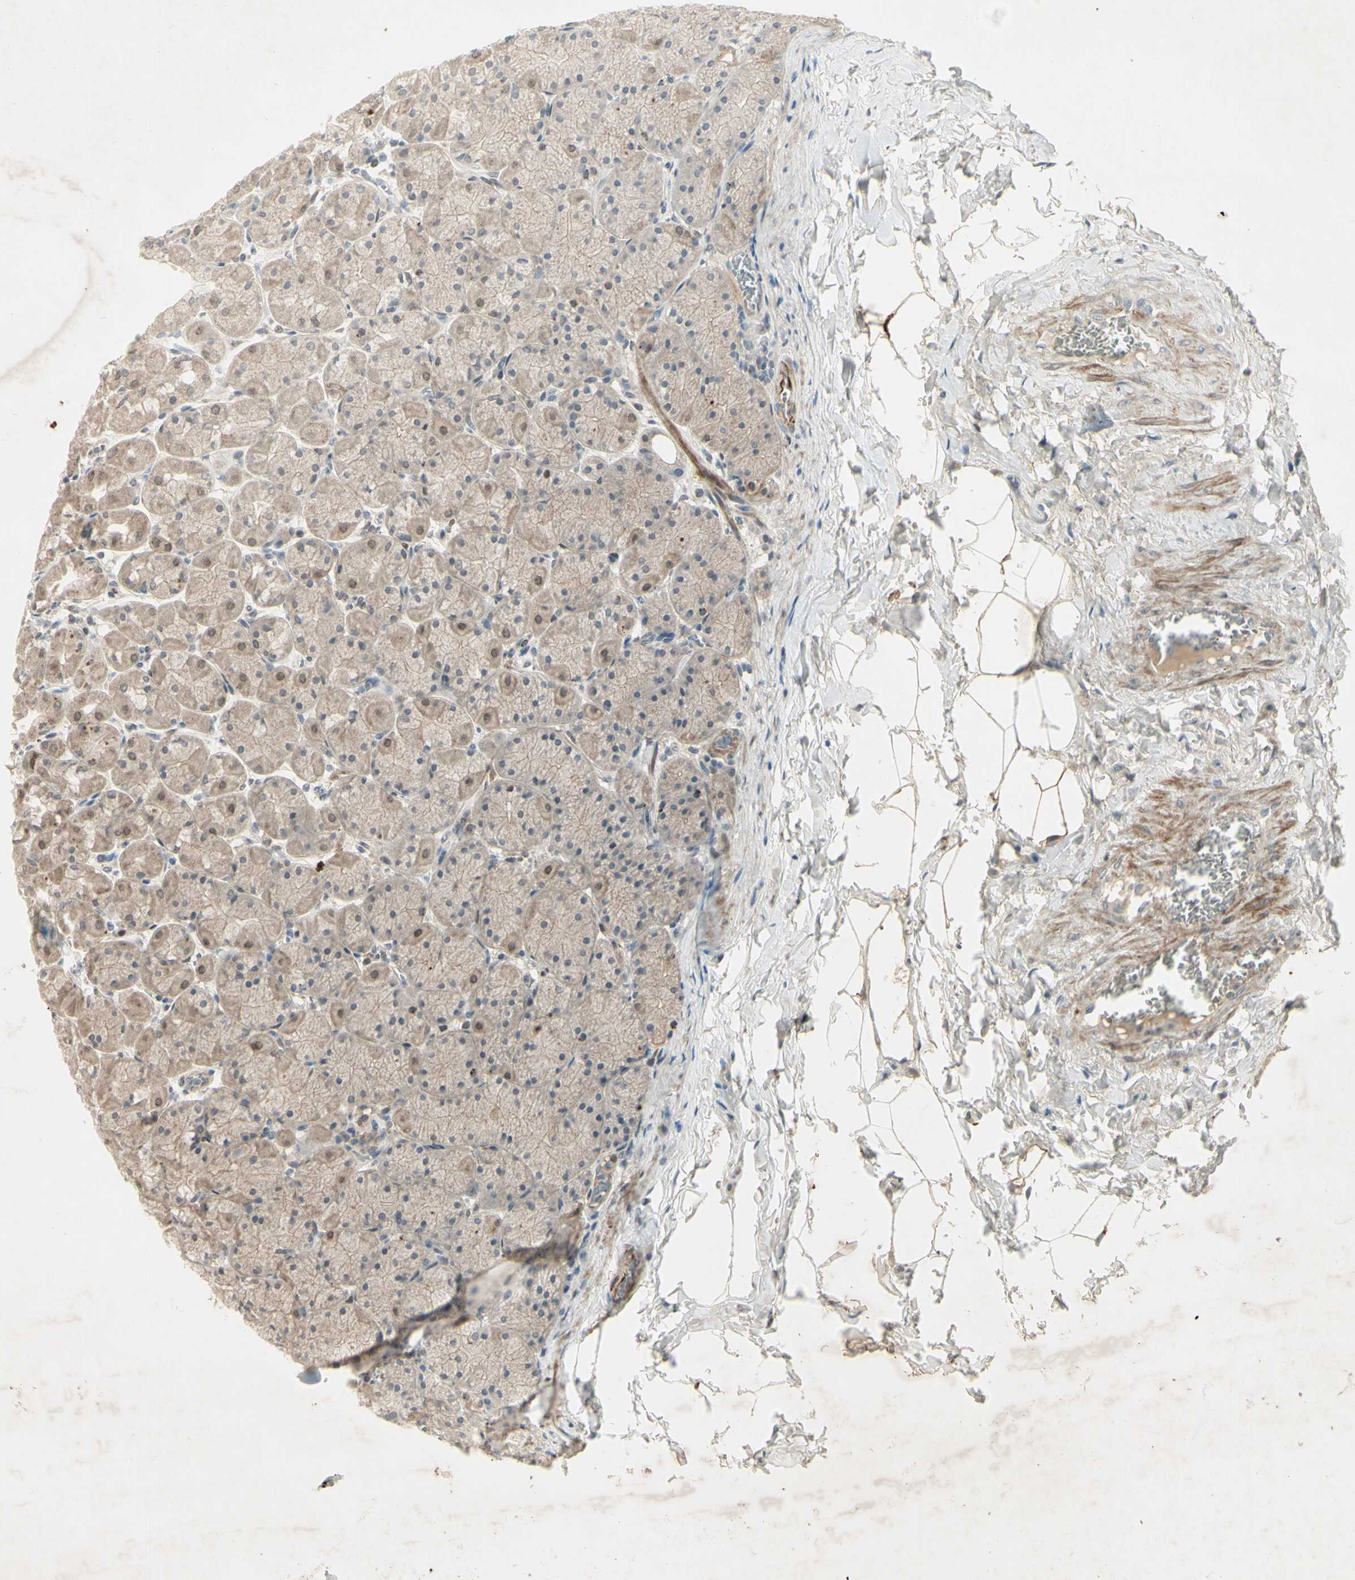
{"staining": {"intensity": "weak", "quantity": ">75%", "location": "cytoplasmic/membranous,nuclear"}, "tissue": "stomach", "cell_type": "Glandular cells", "image_type": "normal", "snomed": [{"axis": "morphology", "description": "Normal tissue, NOS"}, {"axis": "topography", "description": "Stomach, upper"}], "caption": "Protein expression analysis of unremarkable stomach displays weak cytoplasmic/membranous,nuclear staining in about >75% of glandular cells. (DAB (3,3'-diaminobenzidine) IHC with brightfield microscopy, high magnification).", "gene": "FGFR2", "patient": {"sex": "female", "age": 56}}